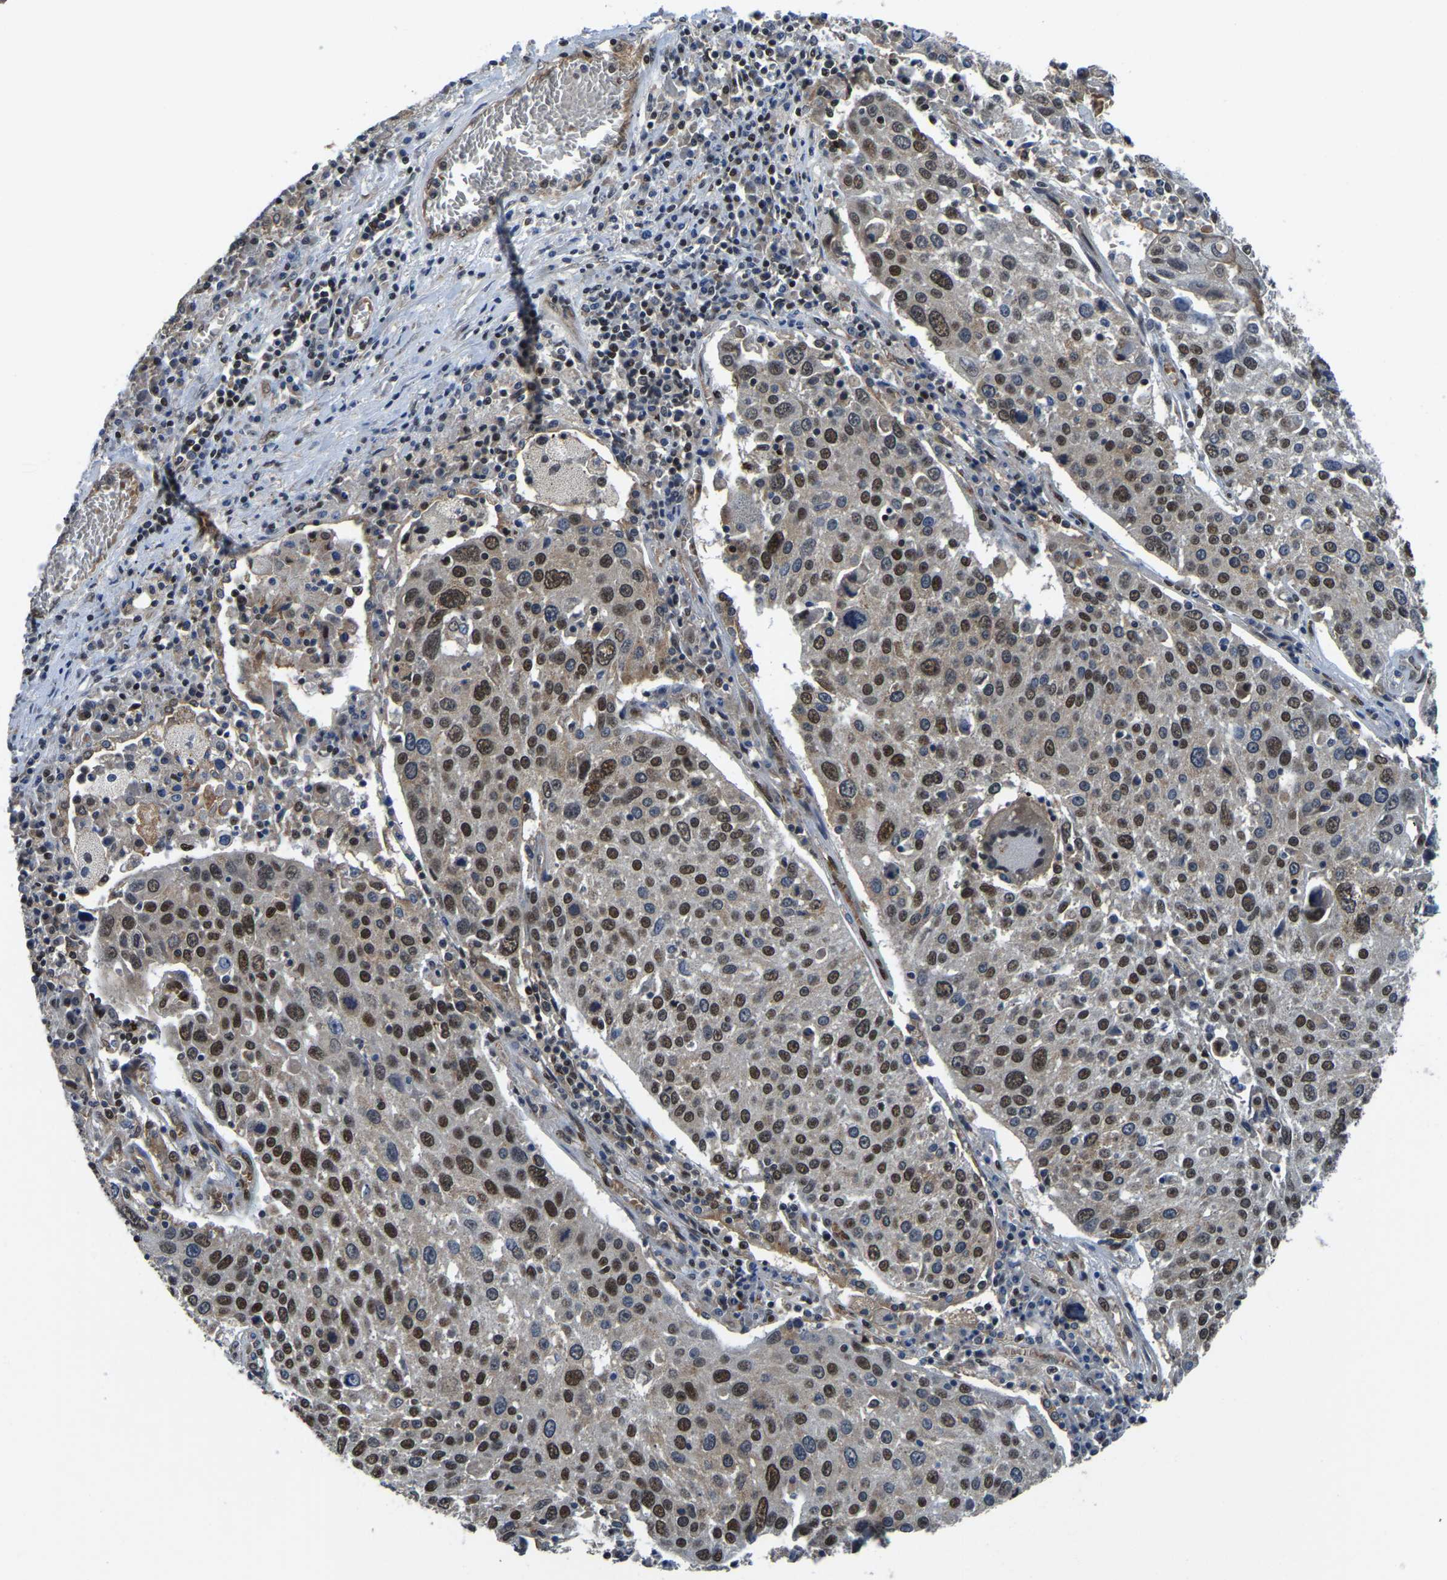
{"staining": {"intensity": "strong", "quantity": ">75%", "location": "nuclear"}, "tissue": "lung cancer", "cell_type": "Tumor cells", "image_type": "cancer", "snomed": [{"axis": "morphology", "description": "Squamous cell carcinoma, NOS"}, {"axis": "topography", "description": "Lung"}], "caption": "Protein staining reveals strong nuclear expression in approximately >75% of tumor cells in lung squamous cell carcinoma. Immunohistochemistry stains the protein of interest in brown and the nuclei are stained blue.", "gene": "DFFA", "patient": {"sex": "male", "age": 65}}